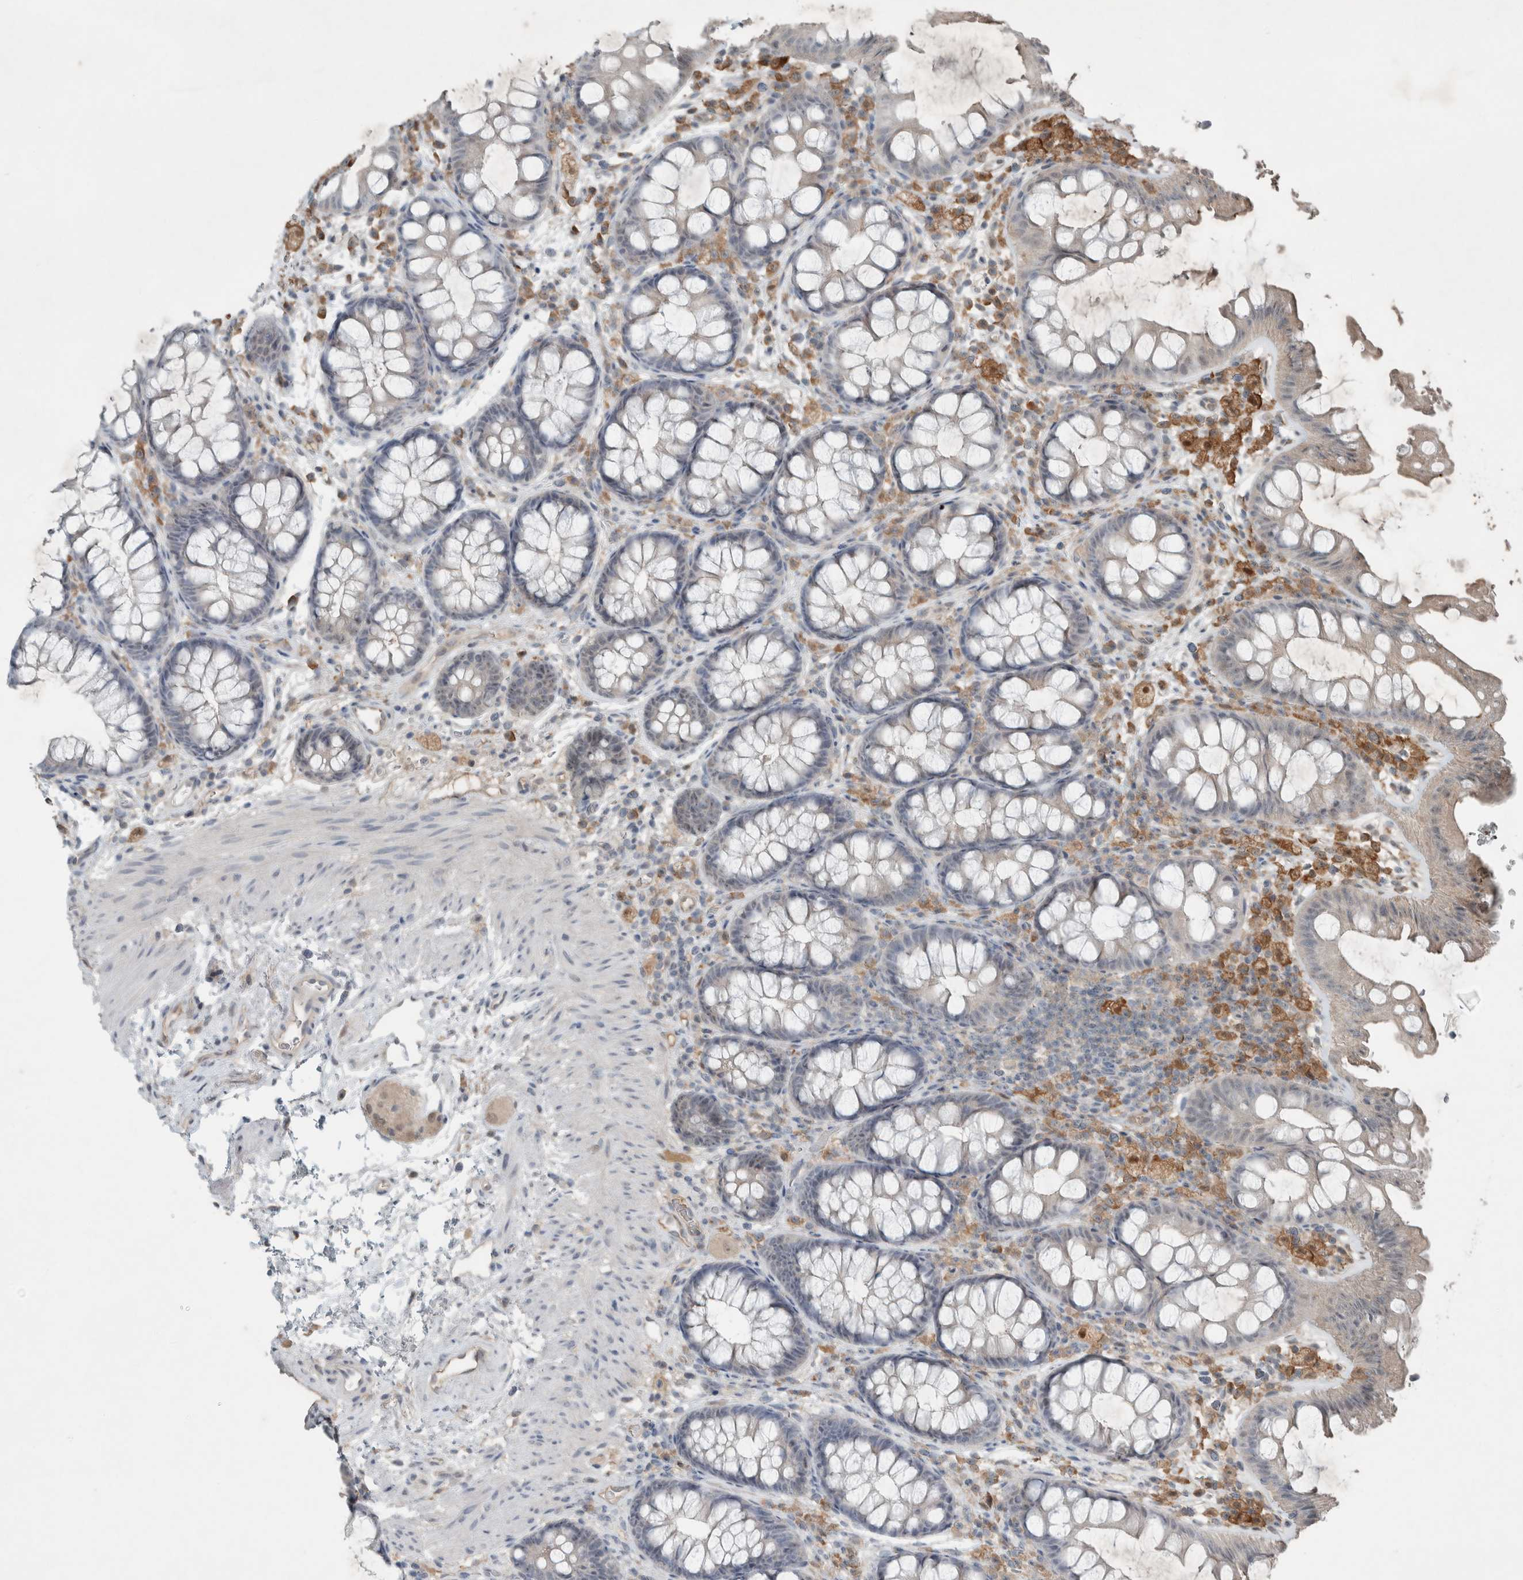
{"staining": {"intensity": "moderate", "quantity": "25%-75%", "location": "cytoplasmic/membranous"}, "tissue": "colon", "cell_type": "Endothelial cells", "image_type": "normal", "snomed": [{"axis": "morphology", "description": "Normal tissue, NOS"}, {"axis": "topography", "description": "Colon"}], "caption": "Moderate cytoplasmic/membranous expression is seen in approximately 25%-75% of endothelial cells in unremarkable colon.", "gene": "ENSG00000285245", "patient": {"sex": "female", "age": 62}}